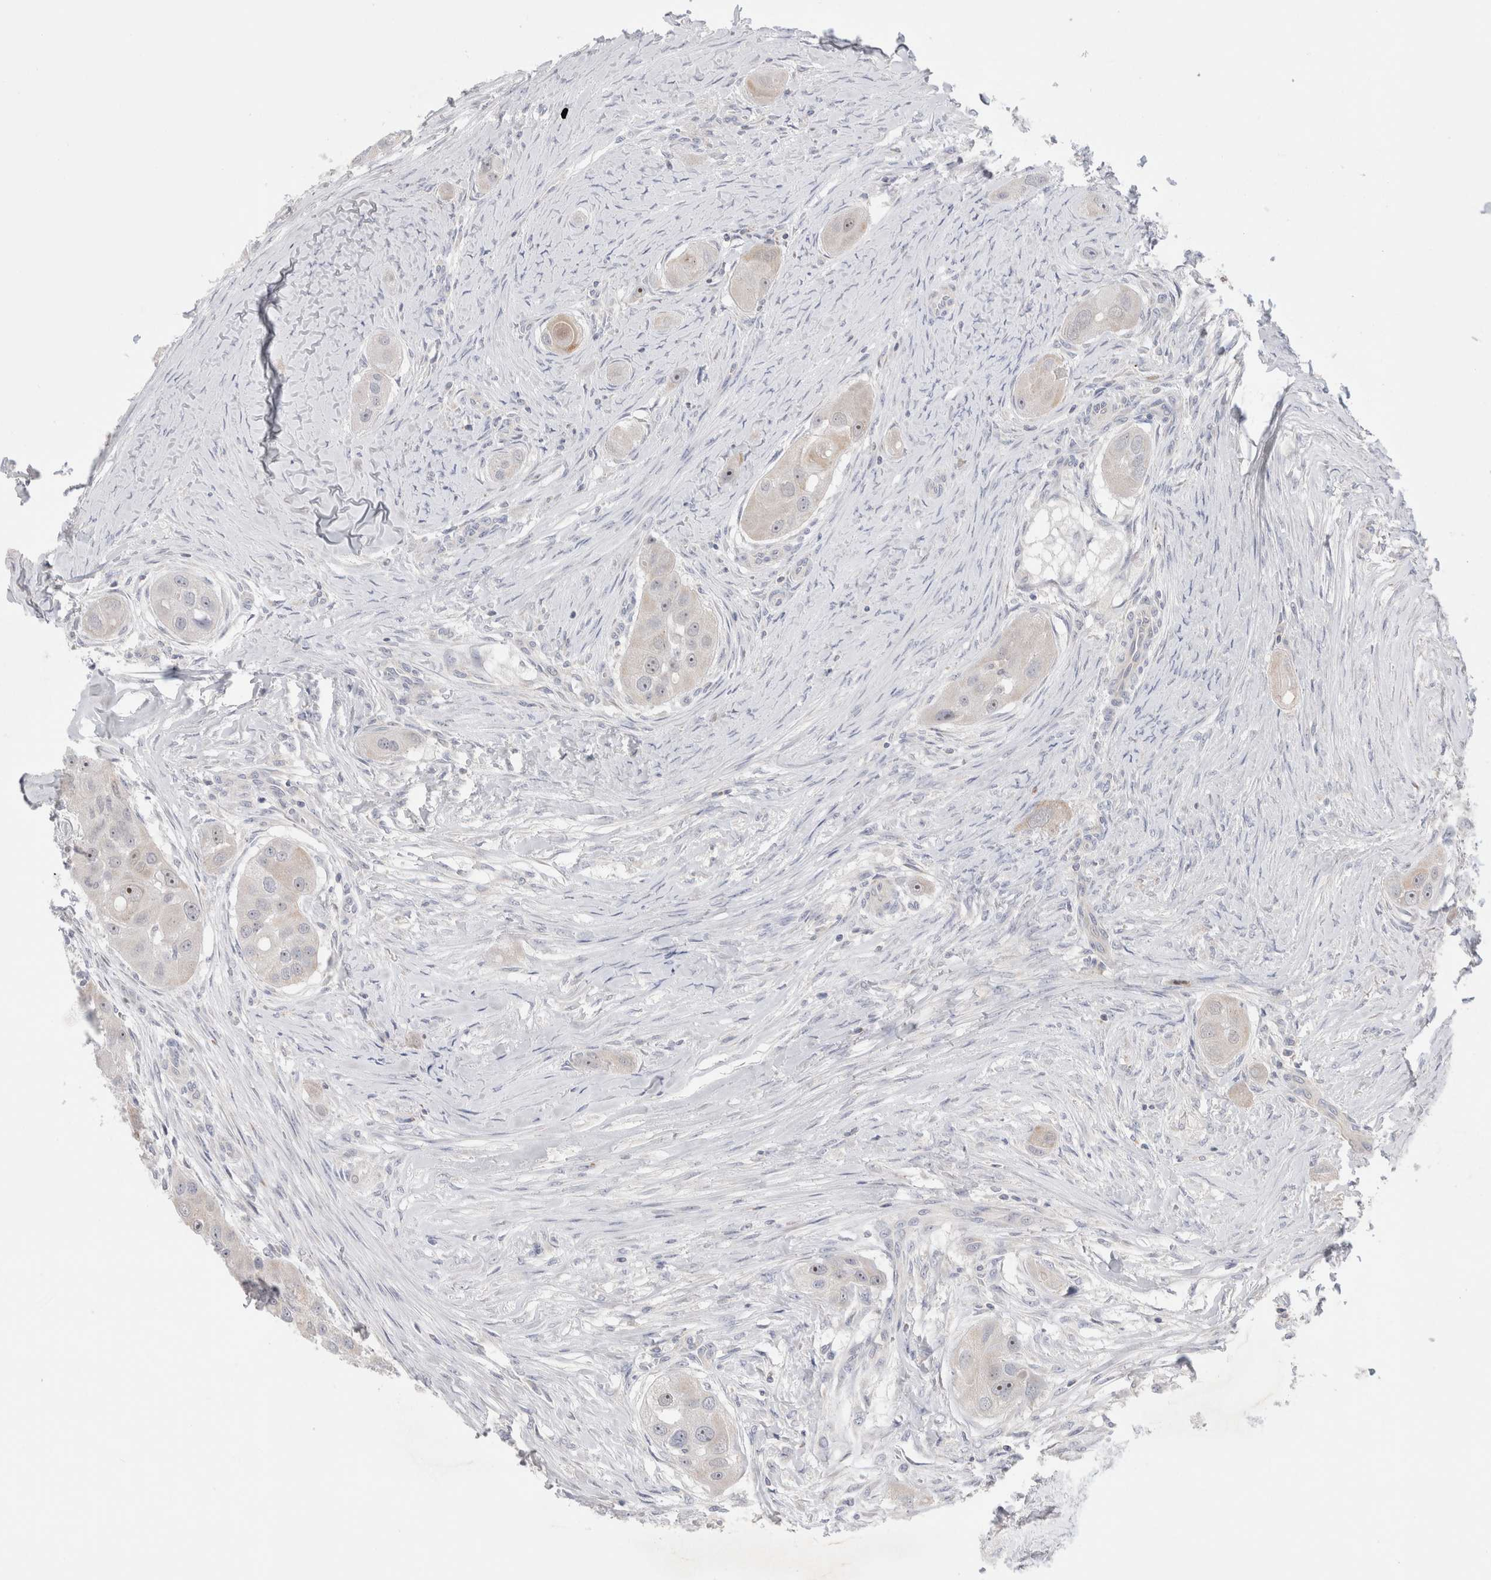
{"staining": {"intensity": "weak", "quantity": "25%-75%", "location": "nuclear"}, "tissue": "head and neck cancer", "cell_type": "Tumor cells", "image_type": "cancer", "snomed": [{"axis": "morphology", "description": "Normal tissue, NOS"}, {"axis": "morphology", "description": "Squamous cell carcinoma, NOS"}, {"axis": "topography", "description": "Skeletal muscle"}, {"axis": "topography", "description": "Head-Neck"}], "caption": "Protein staining by immunohistochemistry displays weak nuclear positivity in approximately 25%-75% of tumor cells in head and neck squamous cell carcinoma.", "gene": "CHADL", "patient": {"sex": "male", "age": 51}}